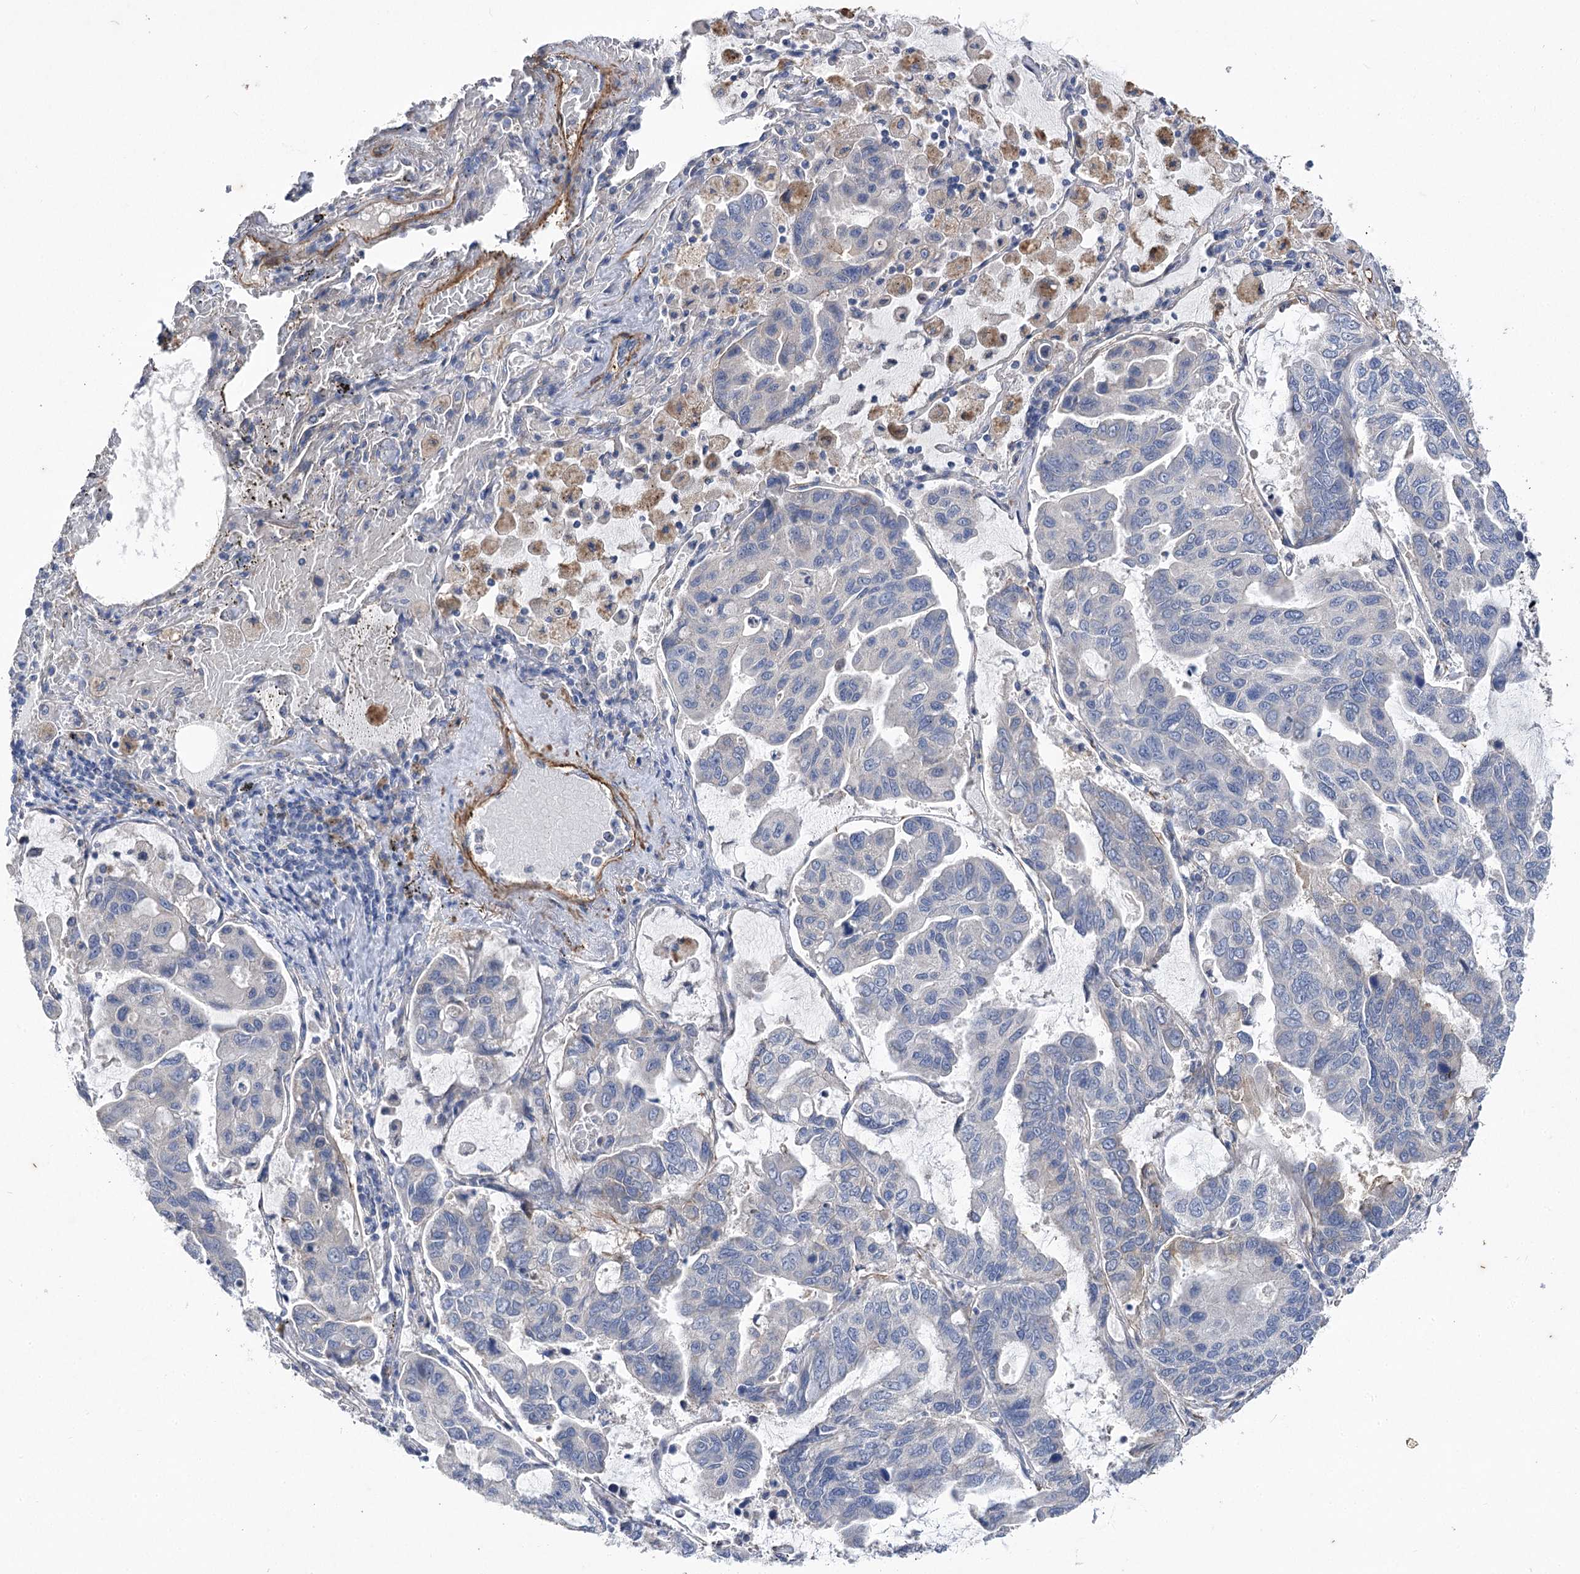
{"staining": {"intensity": "negative", "quantity": "none", "location": "none"}, "tissue": "lung cancer", "cell_type": "Tumor cells", "image_type": "cancer", "snomed": [{"axis": "morphology", "description": "Adenocarcinoma, NOS"}, {"axis": "topography", "description": "Lung"}], "caption": "An immunohistochemistry image of lung adenocarcinoma is shown. There is no staining in tumor cells of lung adenocarcinoma.", "gene": "RDH16", "patient": {"sex": "male", "age": 64}}